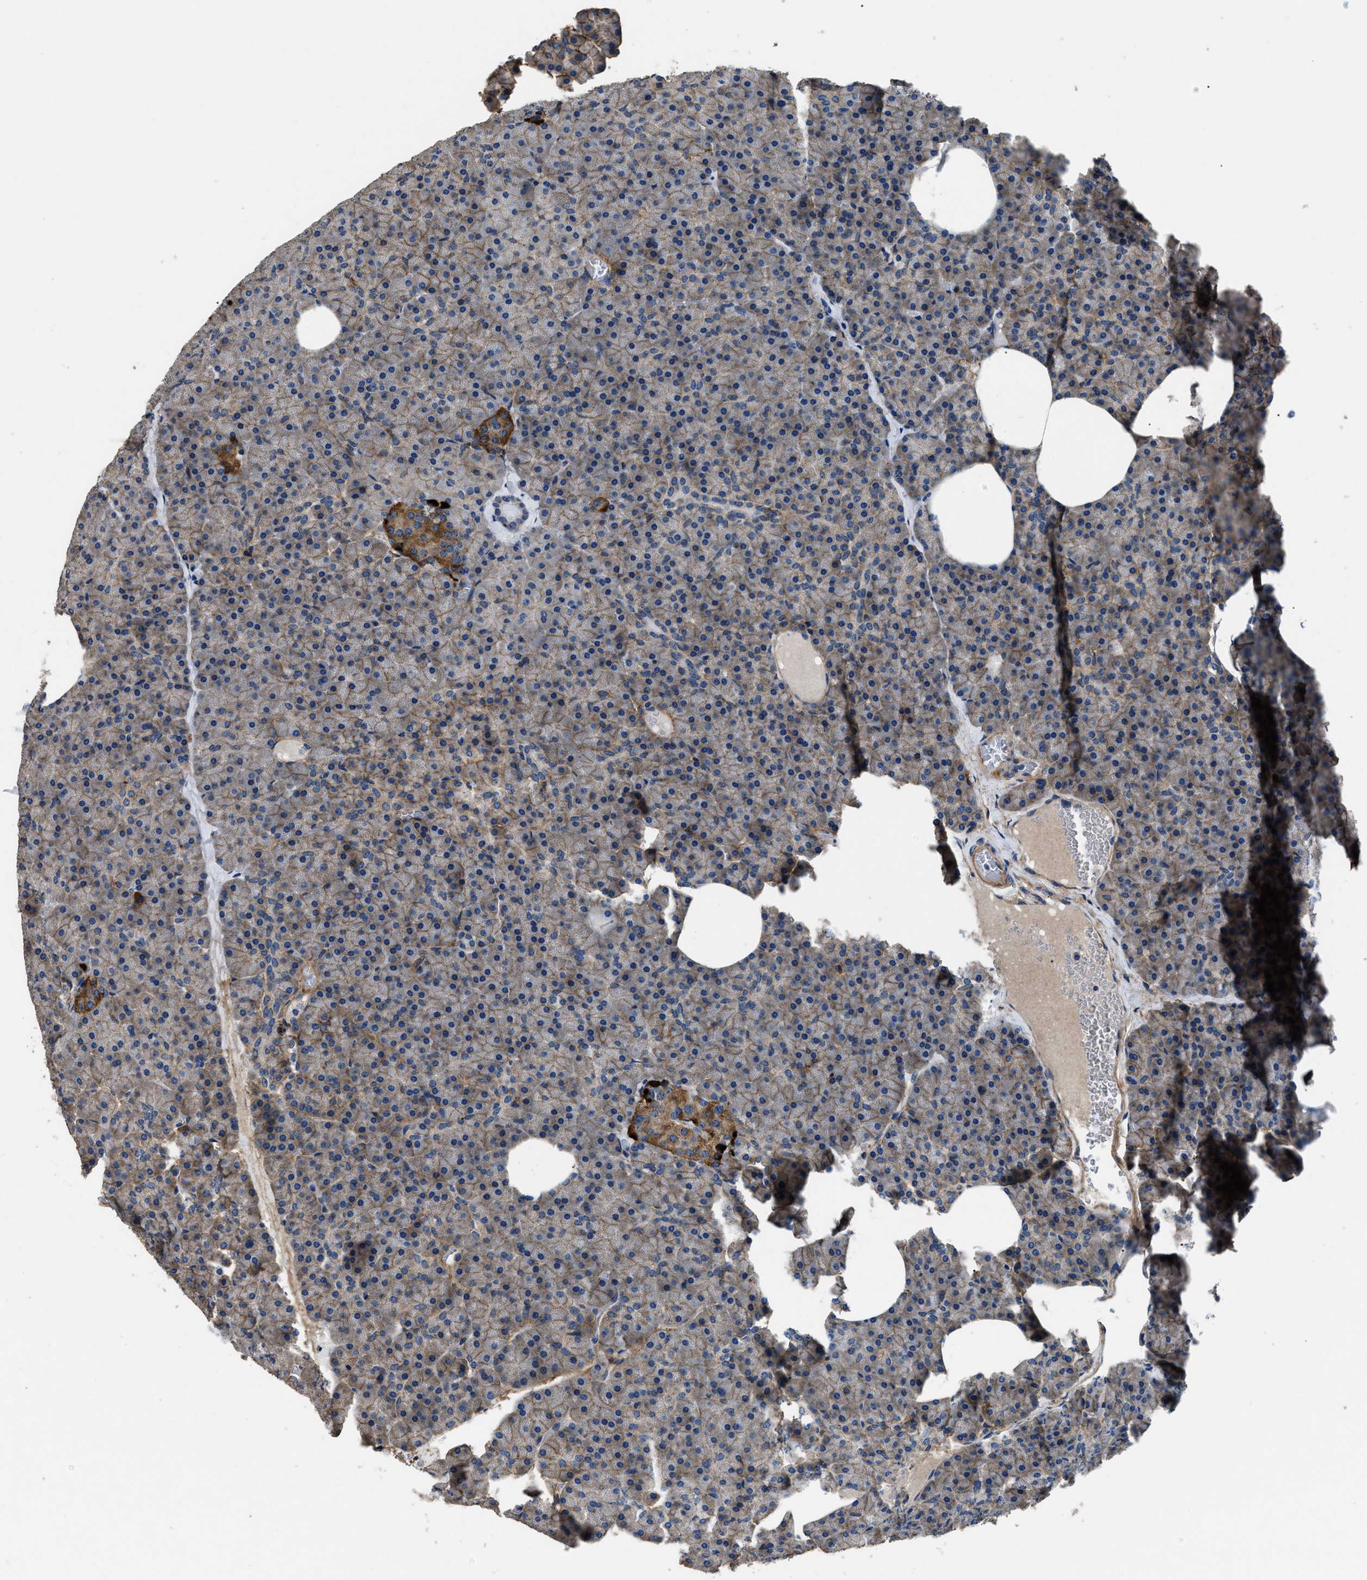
{"staining": {"intensity": "moderate", "quantity": ">75%", "location": "cytoplasmic/membranous"}, "tissue": "pancreas", "cell_type": "Exocrine glandular cells", "image_type": "normal", "snomed": [{"axis": "morphology", "description": "Normal tissue, NOS"}, {"axis": "morphology", "description": "Carcinoid, malignant, NOS"}, {"axis": "topography", "description": "Pancreas"}], "caption": "Immunohistochemistry (IHC) photomicrograph of normal human pancreas stained for a protein (brown), which reveals medium levels of moderate cytoplasmic/membranous staining in approximately >75% of exocrine glandular cells.", "gene": "CD276", "patient": {"sex": "female", "age": 35}}